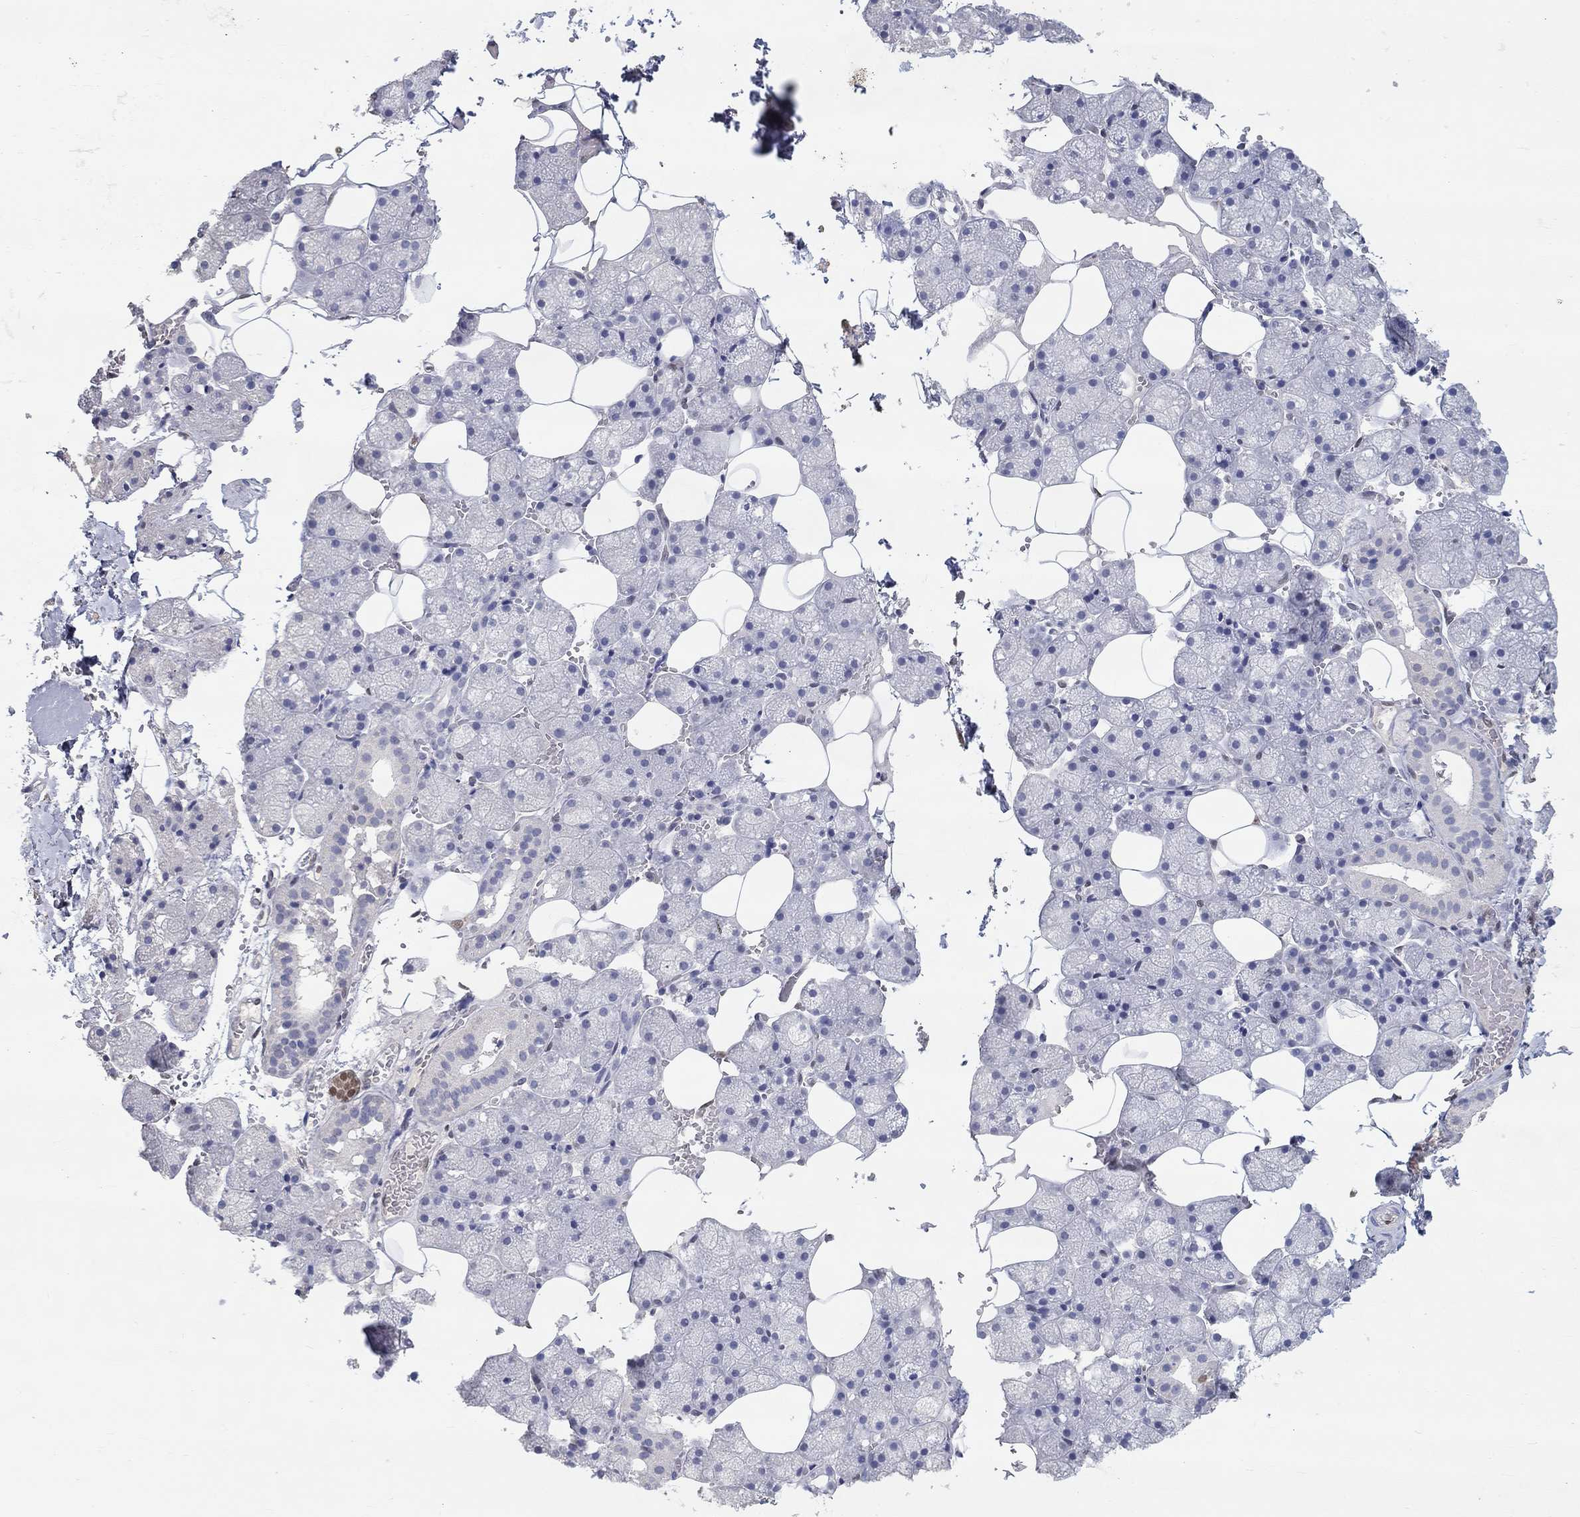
{"staining": {"intensity": "negative", "quantity": "none", "location": "none"}, "tissue": "salivary gland", "cell_type": "Glandular cells", "image_type": "normal", "snomed": [{"axis": "morphology", "description": "Normal tissue, NOS"}, {"axis": "topography", "description": "Salivary gland"}], "caption": "Micrograph shows no significant protein positivity in glandular cells of normal salivary gland. The staining was performed using DAB (3,3'-diaminobenzidine) to visualize the protein expression in brown, while the nuclei were stained in blue with hematoxylin (Magnification: 20x).", "gene": "FGF2", "patient": {"sex": "male", "age": 38}}